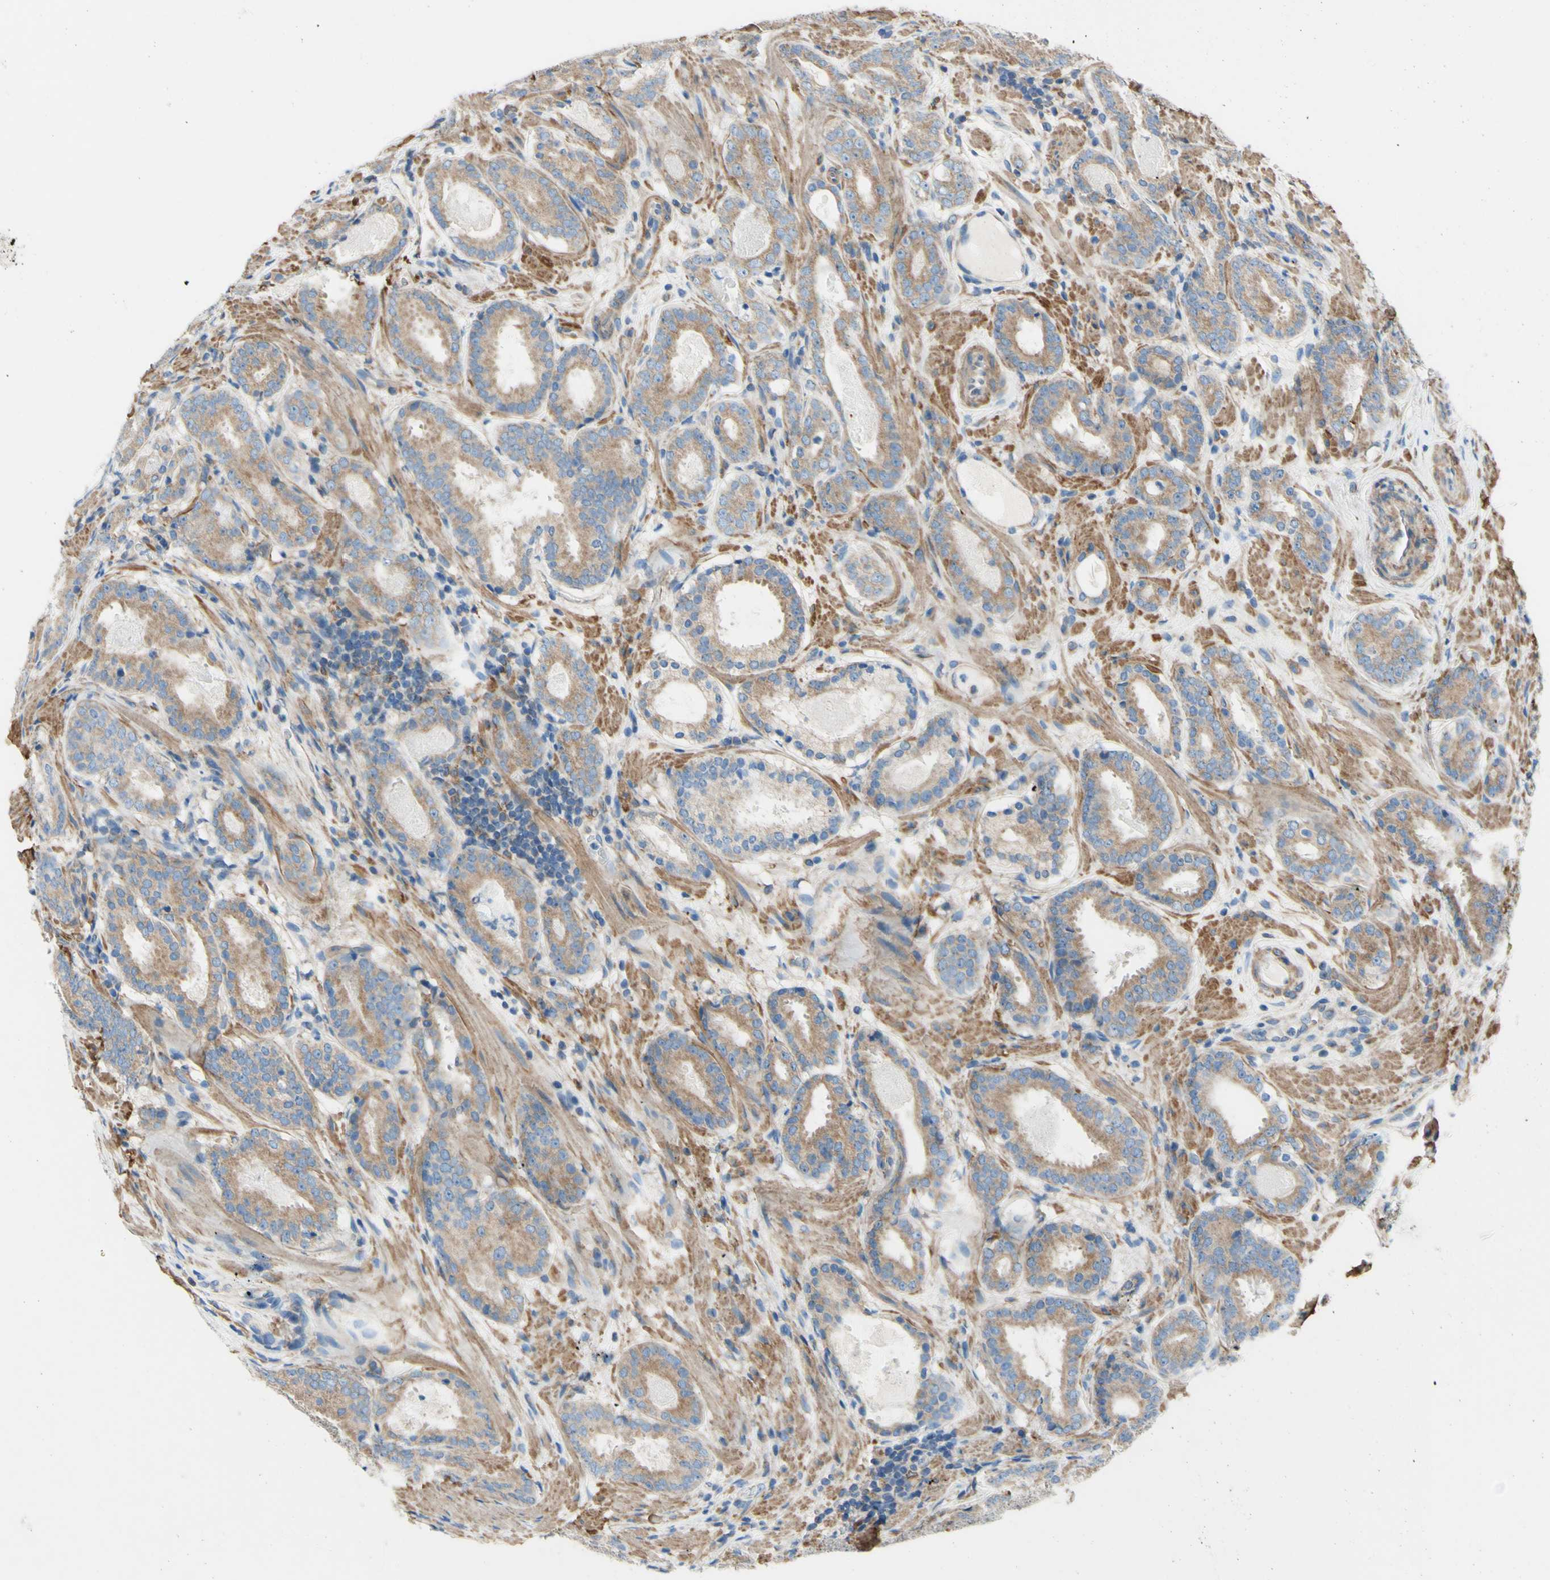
{"staining": {"intensity": "weak", "quantity": ">75%", "location": "cytoplasmic/membranous"}, "tissue": "prostate cancer", "cell_type": "Tumor cells", "image_type": "cancer", "snomed": [{"axis": "morphology", "description": "Adenocarcinoma, Low grade"}, {"axis": "topography", "description": "Prostate"}], "caption": "Protein analysis of prostate adenocarcinoma (low-grade) tissue demonstrates weak cytoplasmic/membranous staining in about >75% of tumor cells.", "gene": "RETREG2", "patient": {"sex": "male", "age": 69}}